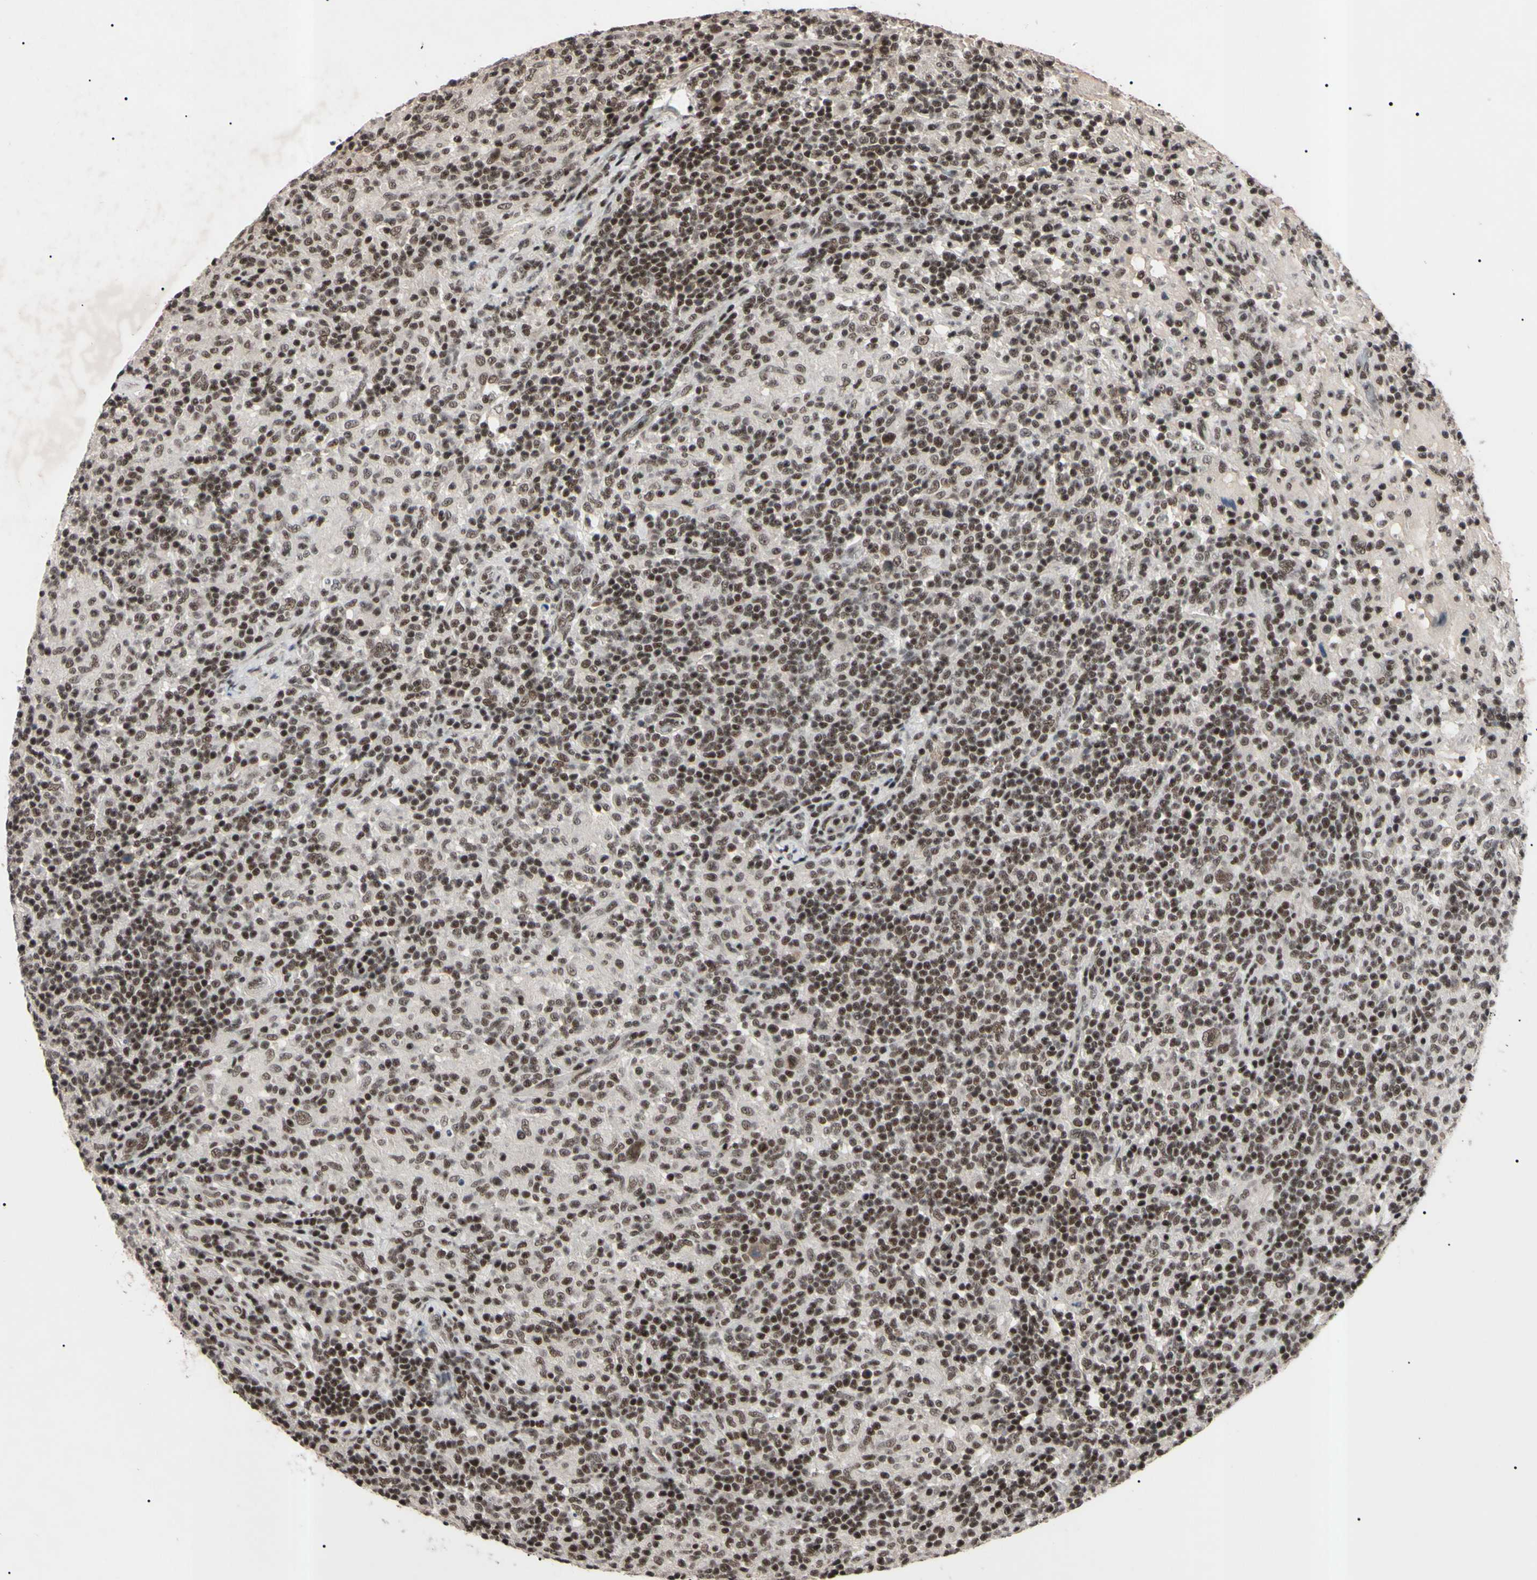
{"staining": {"intensity": "moderate", "quantity": ">75%", "location": "nuclear"}, "tissue": "lymphoma", "cell_type": "Tumor cells", "image_type": "cancer", "snomed": [{"axis": "morphology", "description": "Hodgkin's disease, NOS"}, {"axis": "topography", "description": "Lymph node"}], "caption": "A high-resolution image shows IHC staining of Hodgkin's disease, which shows moderate nuclear staining in approximately >75% of tumor cells.", "gene": "YY1", "patient": {"sex": "male", "age": 70}}